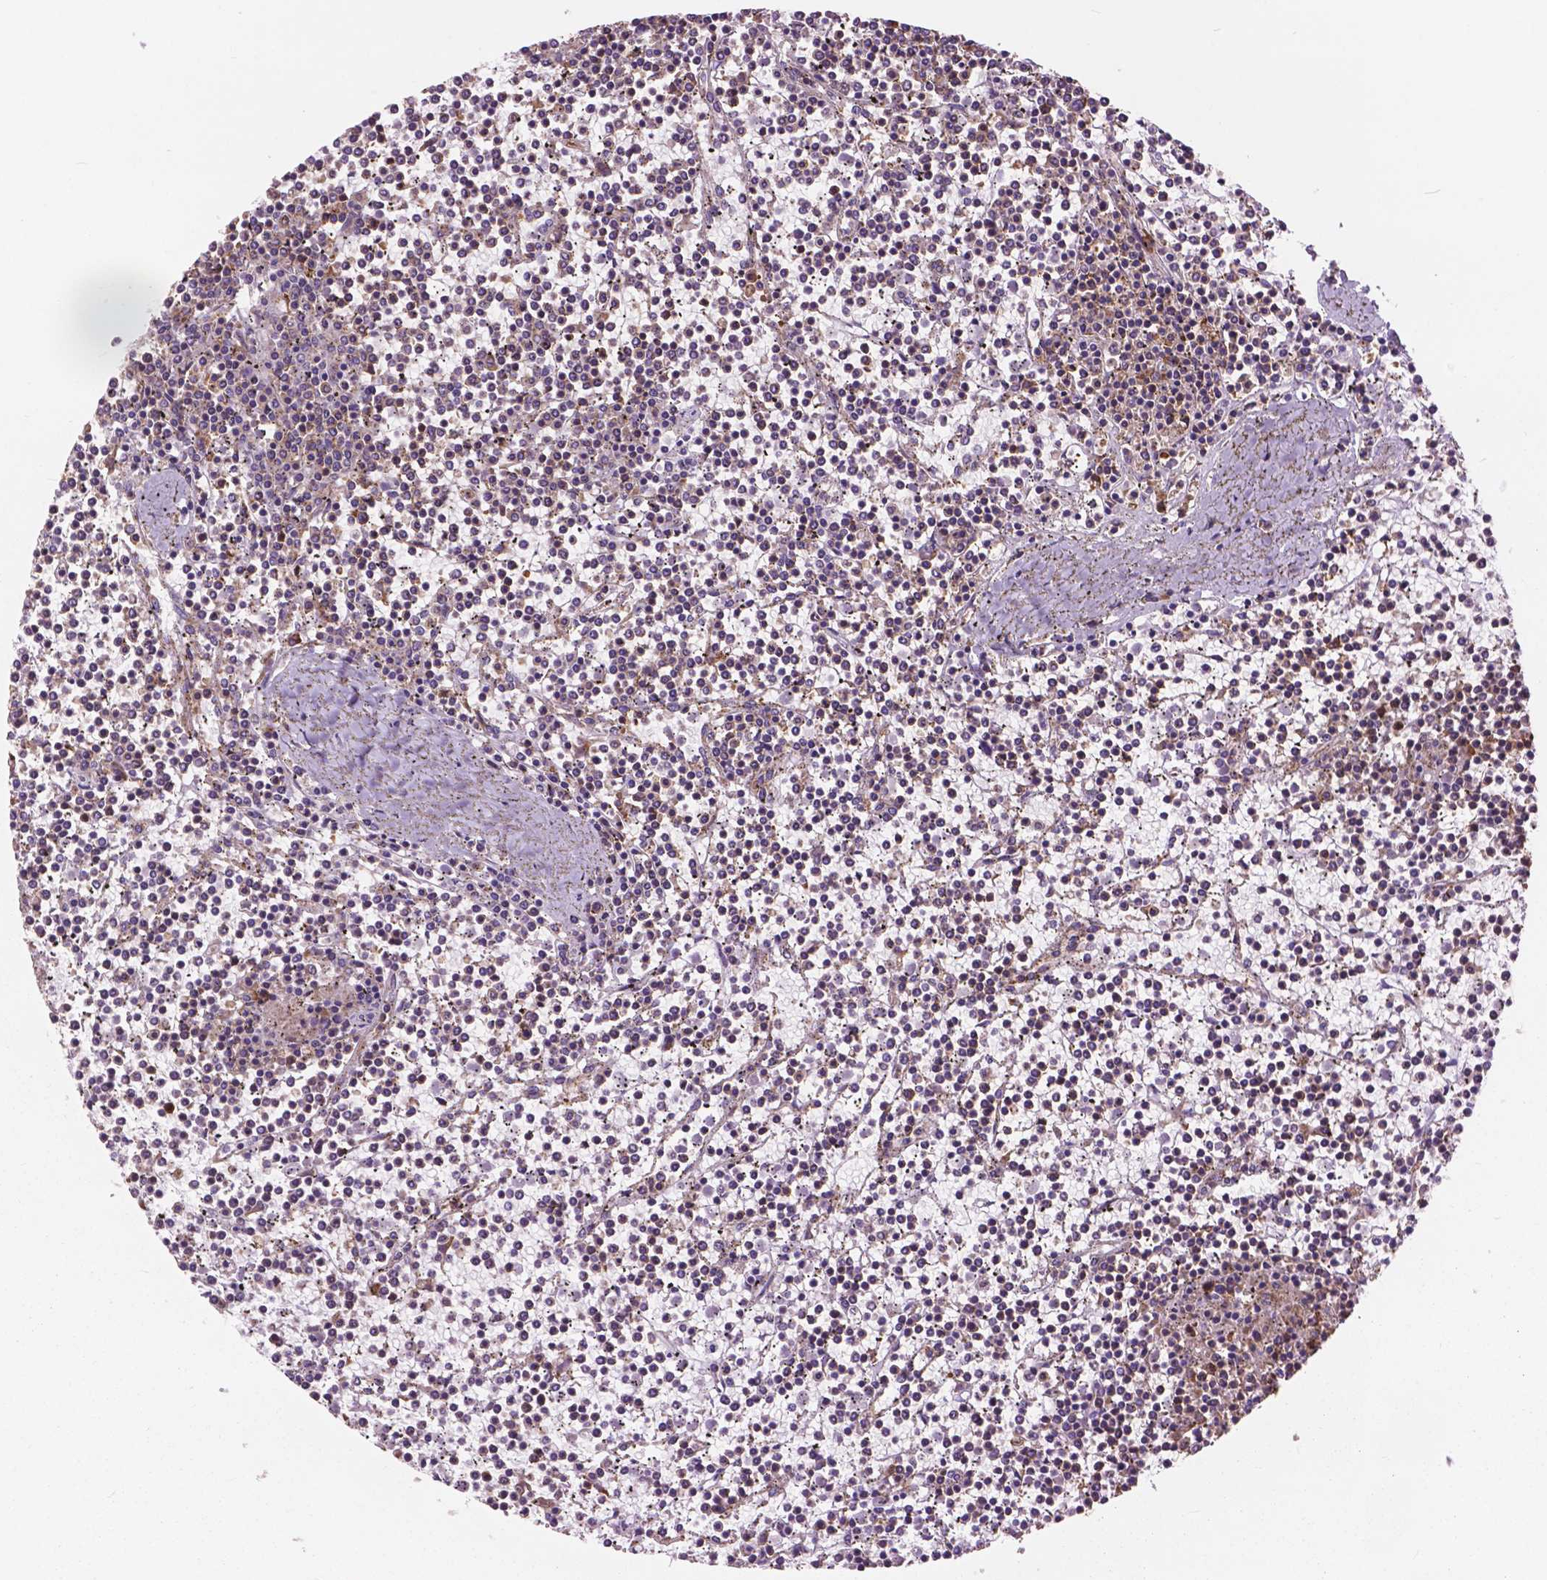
{"staining": {"intensity": "weak", "quantity": ">75%", "location": "cytoplasmic/membranous"}, "tissue": "lymphoma", "cell_type": "Tumor cells", "image_type": "cancer", "snomed": [{"axis": "morphology", "description": "Malignant lymphoma, non-Hodgkin's type, Low grade"}, {"axis": "topography", "description": "Spleen"}], "caption": "Tumor cells demonstrate low levels of weak cytoplasmic/membranous staining in approximately >75% of cells in human low-grade malignant lymphoma, non-Hodgkin's type. The staining was performed using DAB (3,3'-diaminobenzidine), with brown indicating positive protein expression. Nuclei are stained blue with hematoxylin.", "gene": "RPL37A", "patient": {"sex": "female", "age": 19}}